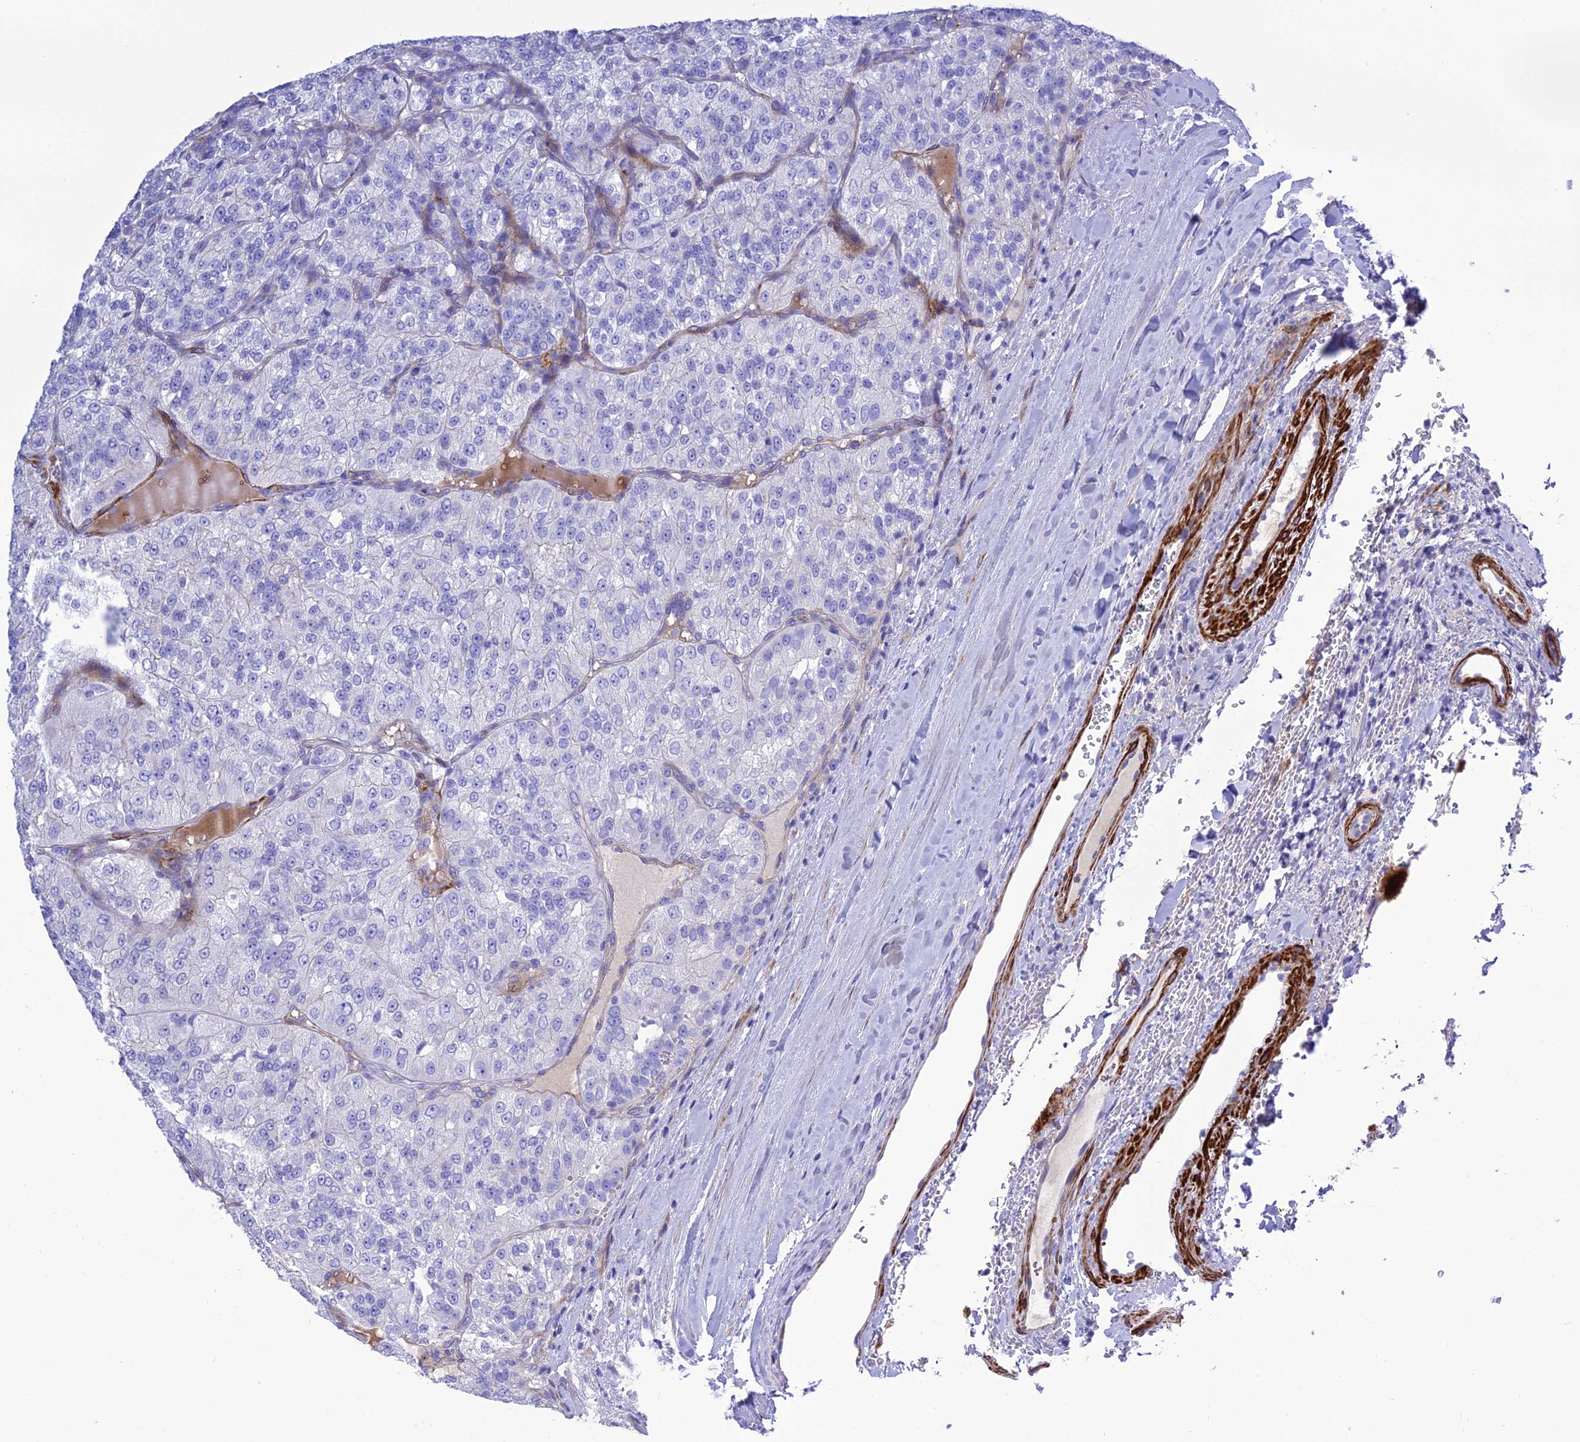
{"staining": {"intensity": "negative", "quantity": "none", "location": "none"}, "tissue": "renal cancer", "cell_type": "Tumor cells", "image_type": "cancer", "snomed": [{"axis": "morphology", "description": "Adenocarcinoma, NOS"}, {"axis": "topography", "description": "Kidney"}], "caption": "This is a micrograph of immunohistochemistry staining of renal cancer (adenocarcinoma), which shows no staining in tumor cells.", "gene": "FRA10AC1", "patient": {"sex": "female", "age": 63}}